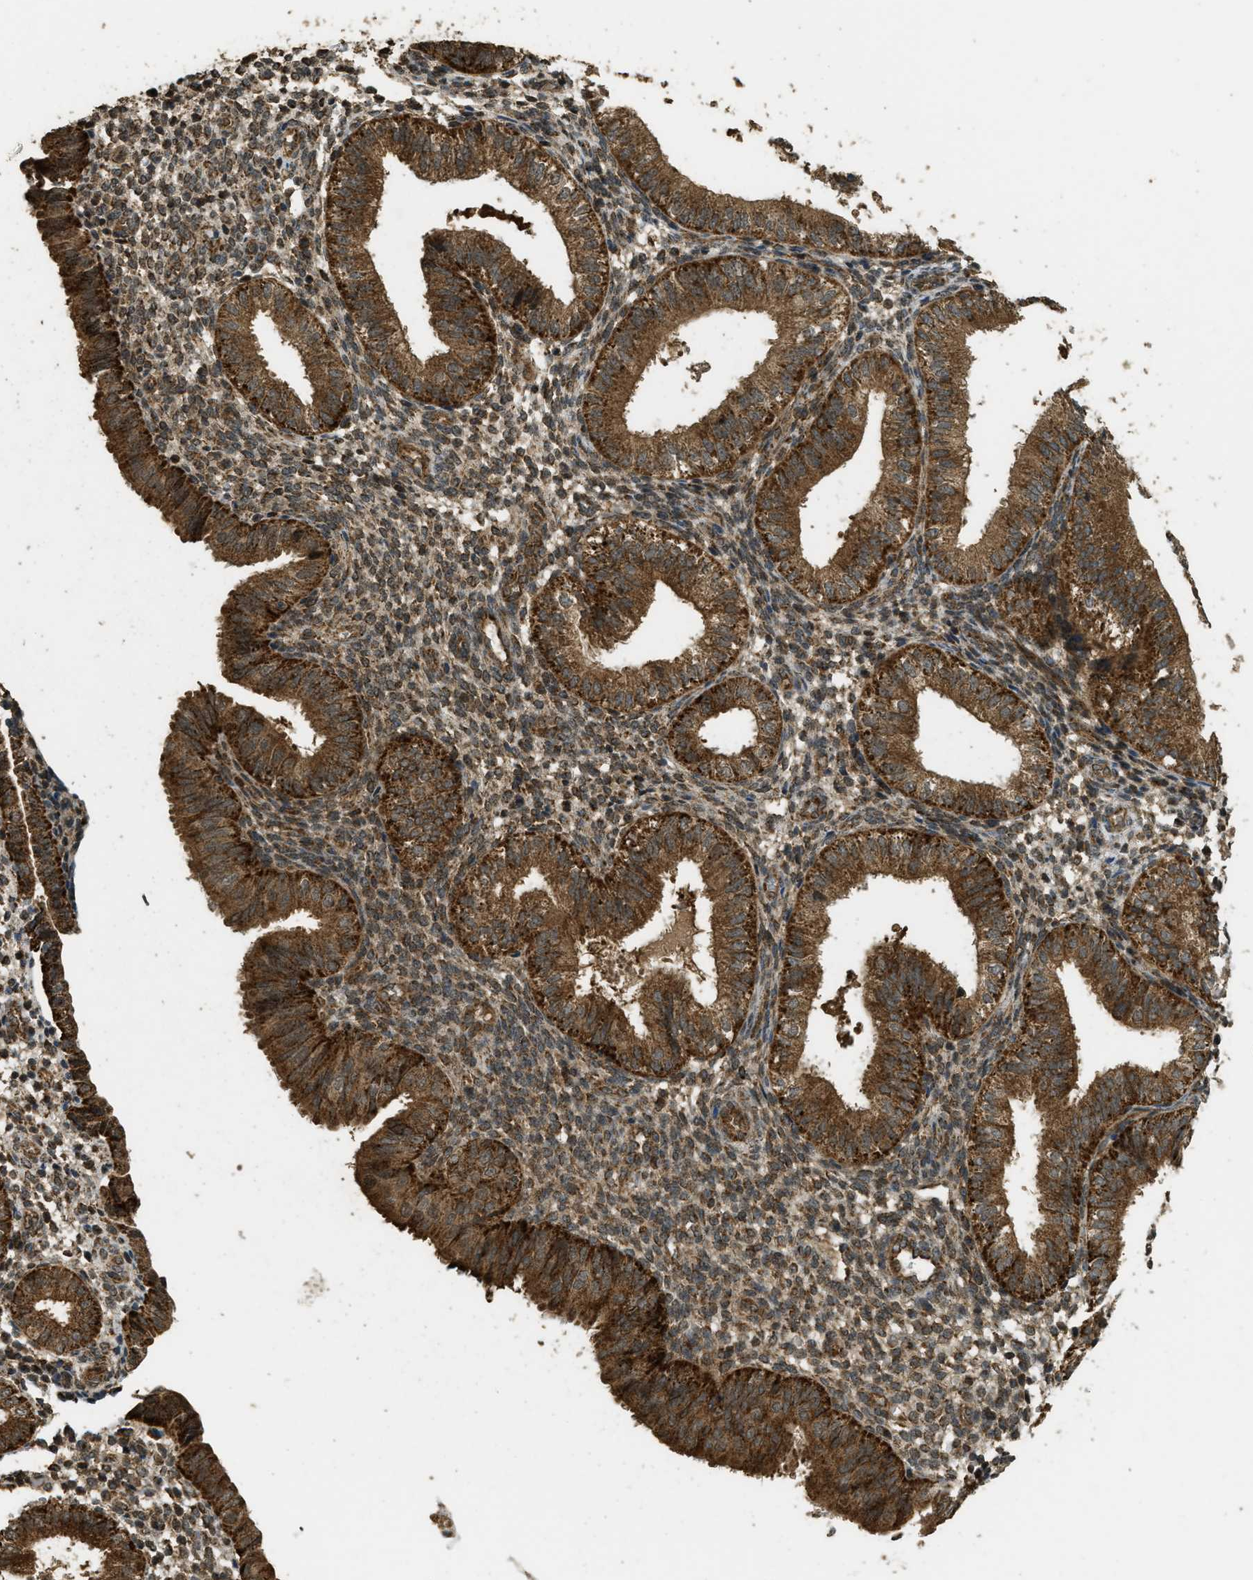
{"staining": {"intensity": "moderate", "quantity": "25%-75%", "location": "cytoplasmic/membranous,nuclear"}, "tissue": "endometrium", "cell_type": "Cells in endometrial stroma", "image_type": "normal", "snomed": [{"axis": "morphology", "description": "Normal tissue, NOS"}, {"axis": "topography", "description": "Endometrium"}], "caption": "Protein analysis of benign endometrium demonstrates moderate cytoplasmic/membranous,nuclear positivity in about 25%-75% of cells in endometrial stroma. (Brightfield microscopy of DAB IHC at high magnification).", "gene": "CTPS1", "patient": {"sex": "female", "age": 39}}